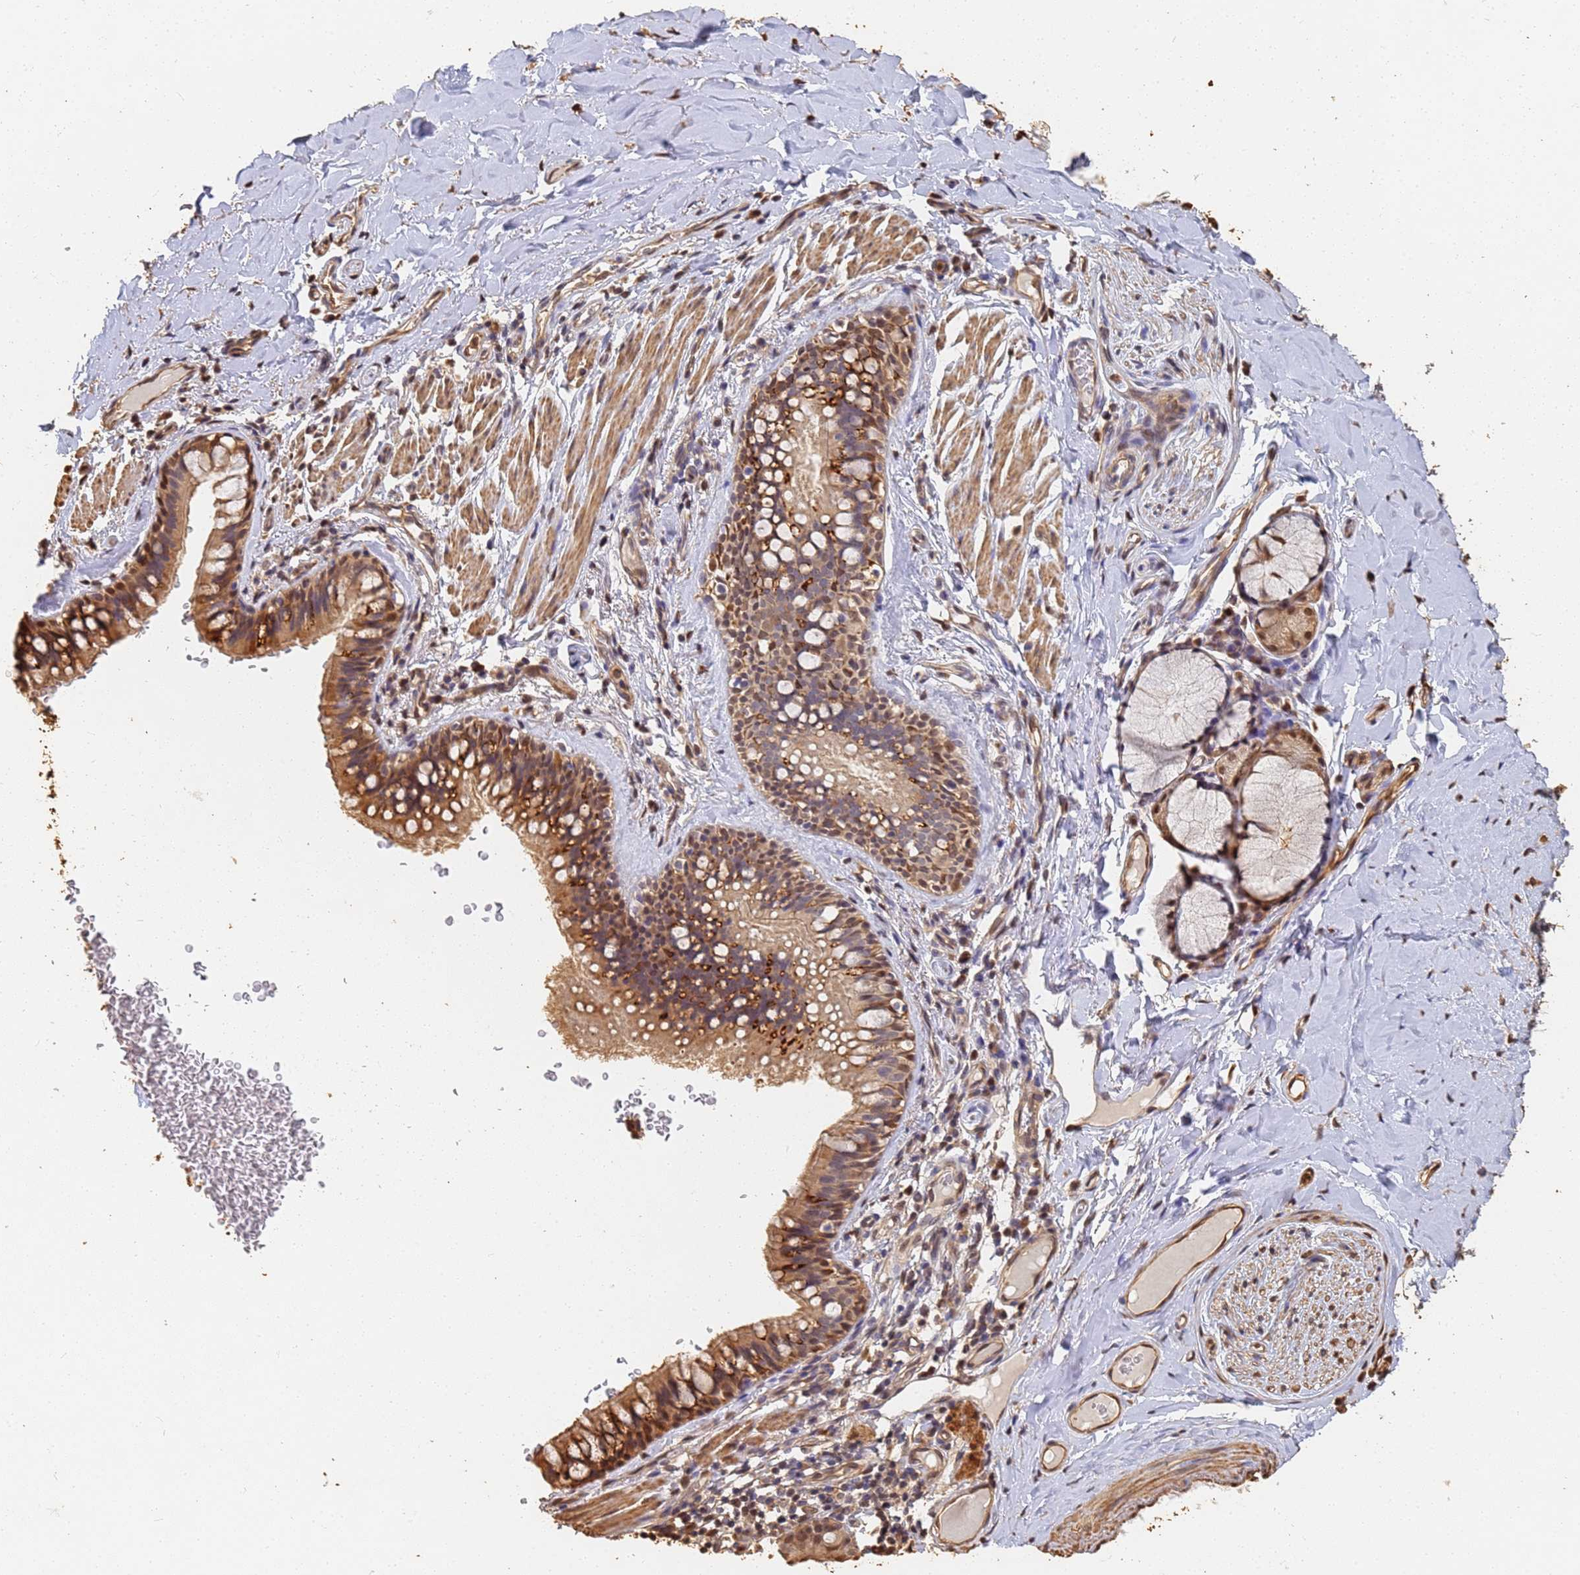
{"staining": {"intensity": "moderate", "quantity": ">75%", "location": "cytoplasmic/membranous"}, "tissue": "bronchus", "cell_type": "Respiratory epithelial cells", "image_type": "normal", "snomed": [{"axis": "morphology", "description": "Normal tissue, NOS"}, {"axis": "topography", "description": "Cartilage tissue"}, {"axis": "topography", "description": "Bronchus"}], "caption": "This micrograph reveals unremarkable bronchus stained with immunohistochemistry to label a protein in brown. The cytoplasmic/membranous of respiratory epithelial cells show moderate positivity for the protein. Nuclei are counter-stained blue.", "gene": "JAK2", "patient": {"sex": "female", "age": 36}}